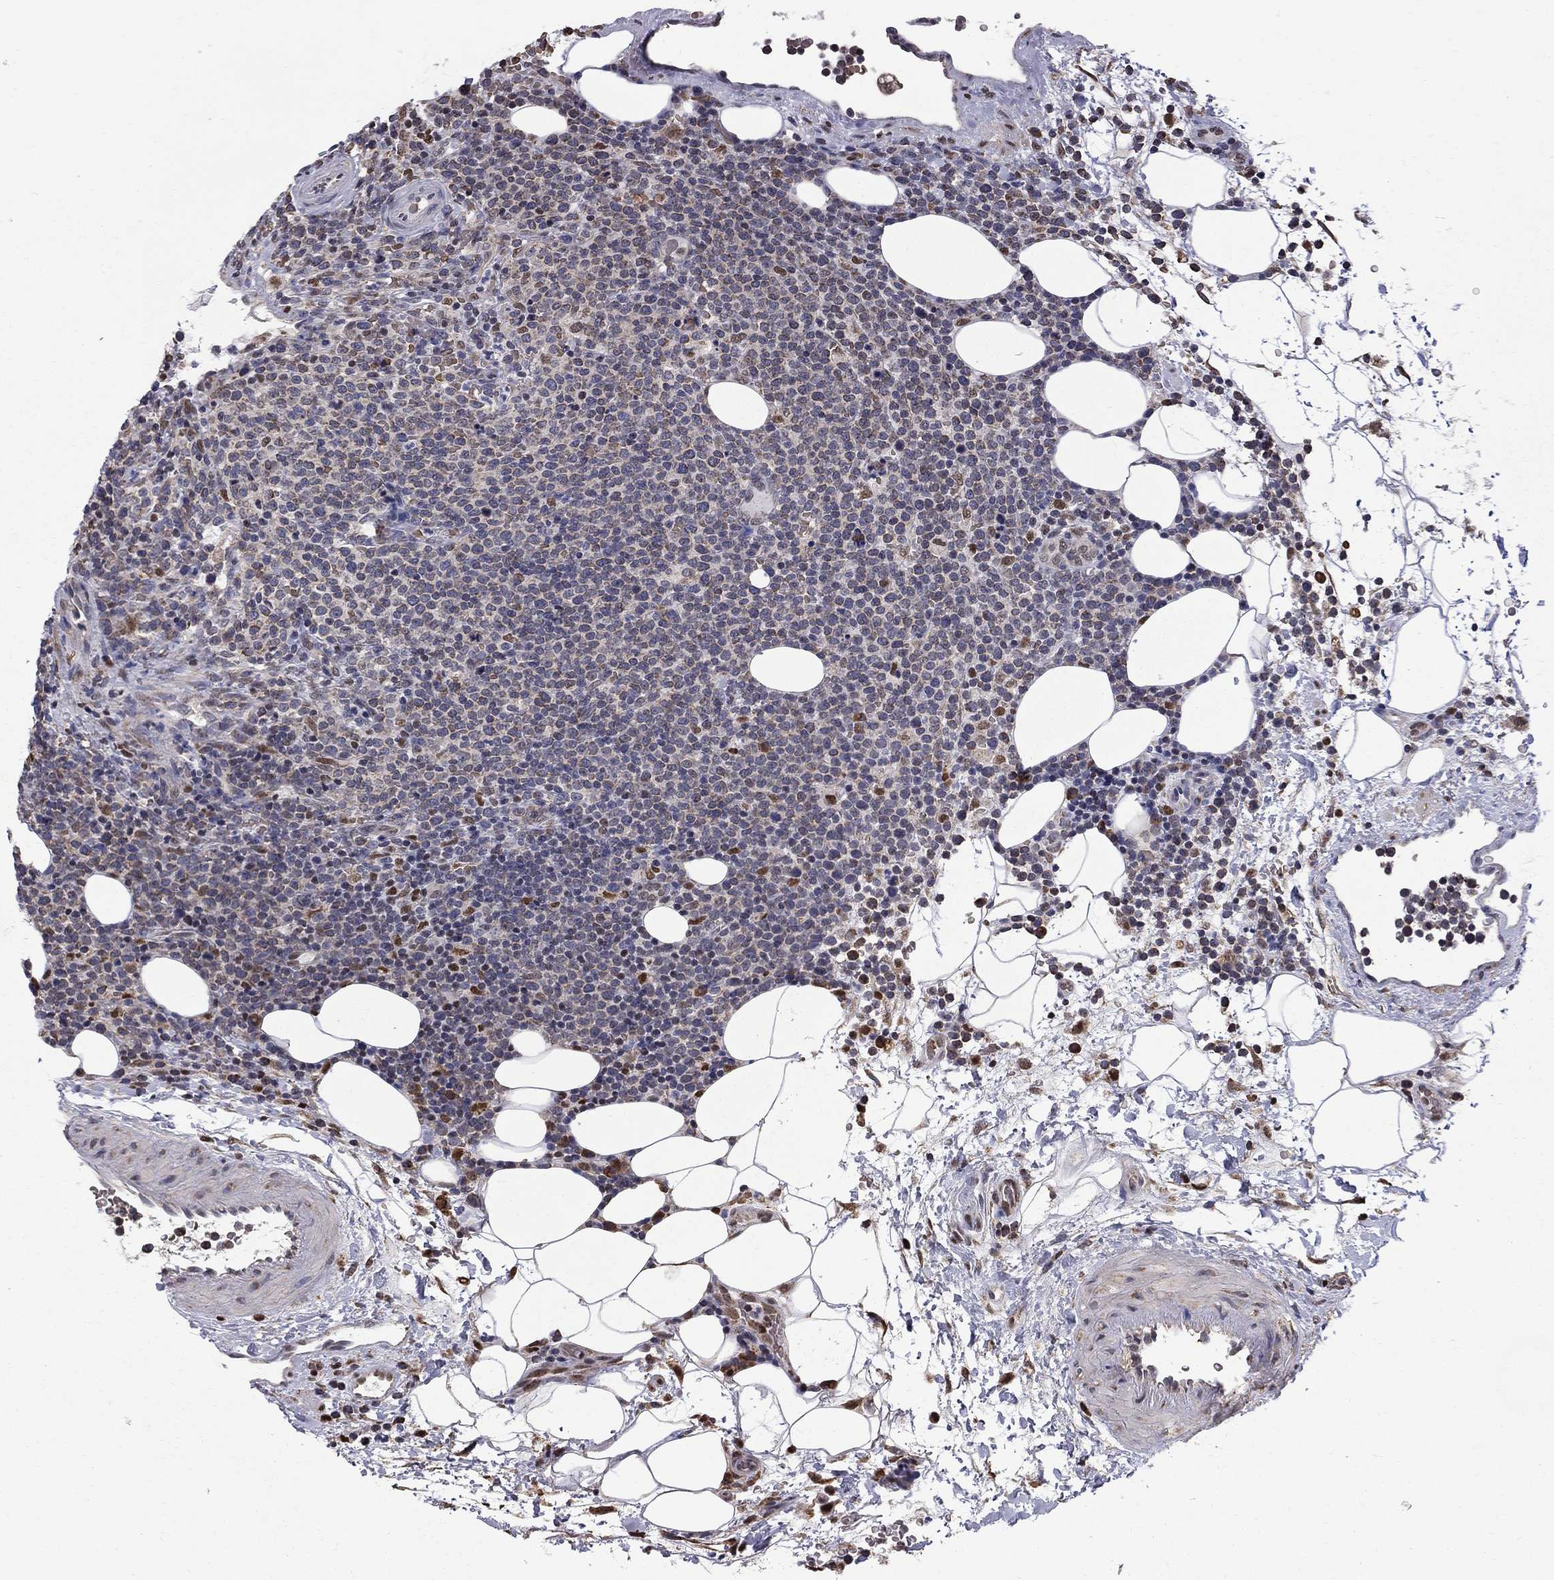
{"staining": {"intensity": "negative", "quantity": "none", "location": "none"}, "tissue": "lymphoma", "cell_type": "Tumor cells", "image_type": "cancer", "snomed": [{"axis": "morphology", "description": "Malignant lymphoma, non-Hodgkin's type, High grade"}, {"axis": "topography", "description": "Lymph node"}], "caption": "The photomicrograph reveals no significant expression in tumor cells of malignant lymphoma, non-Hodgkin's type (high-grade). The staining is performed using DAB brown chromogen with nuclei counter-stained in using hematoxylin.", "gene": "HSPB2", "patient": {"sex": "male", "age": 61}}